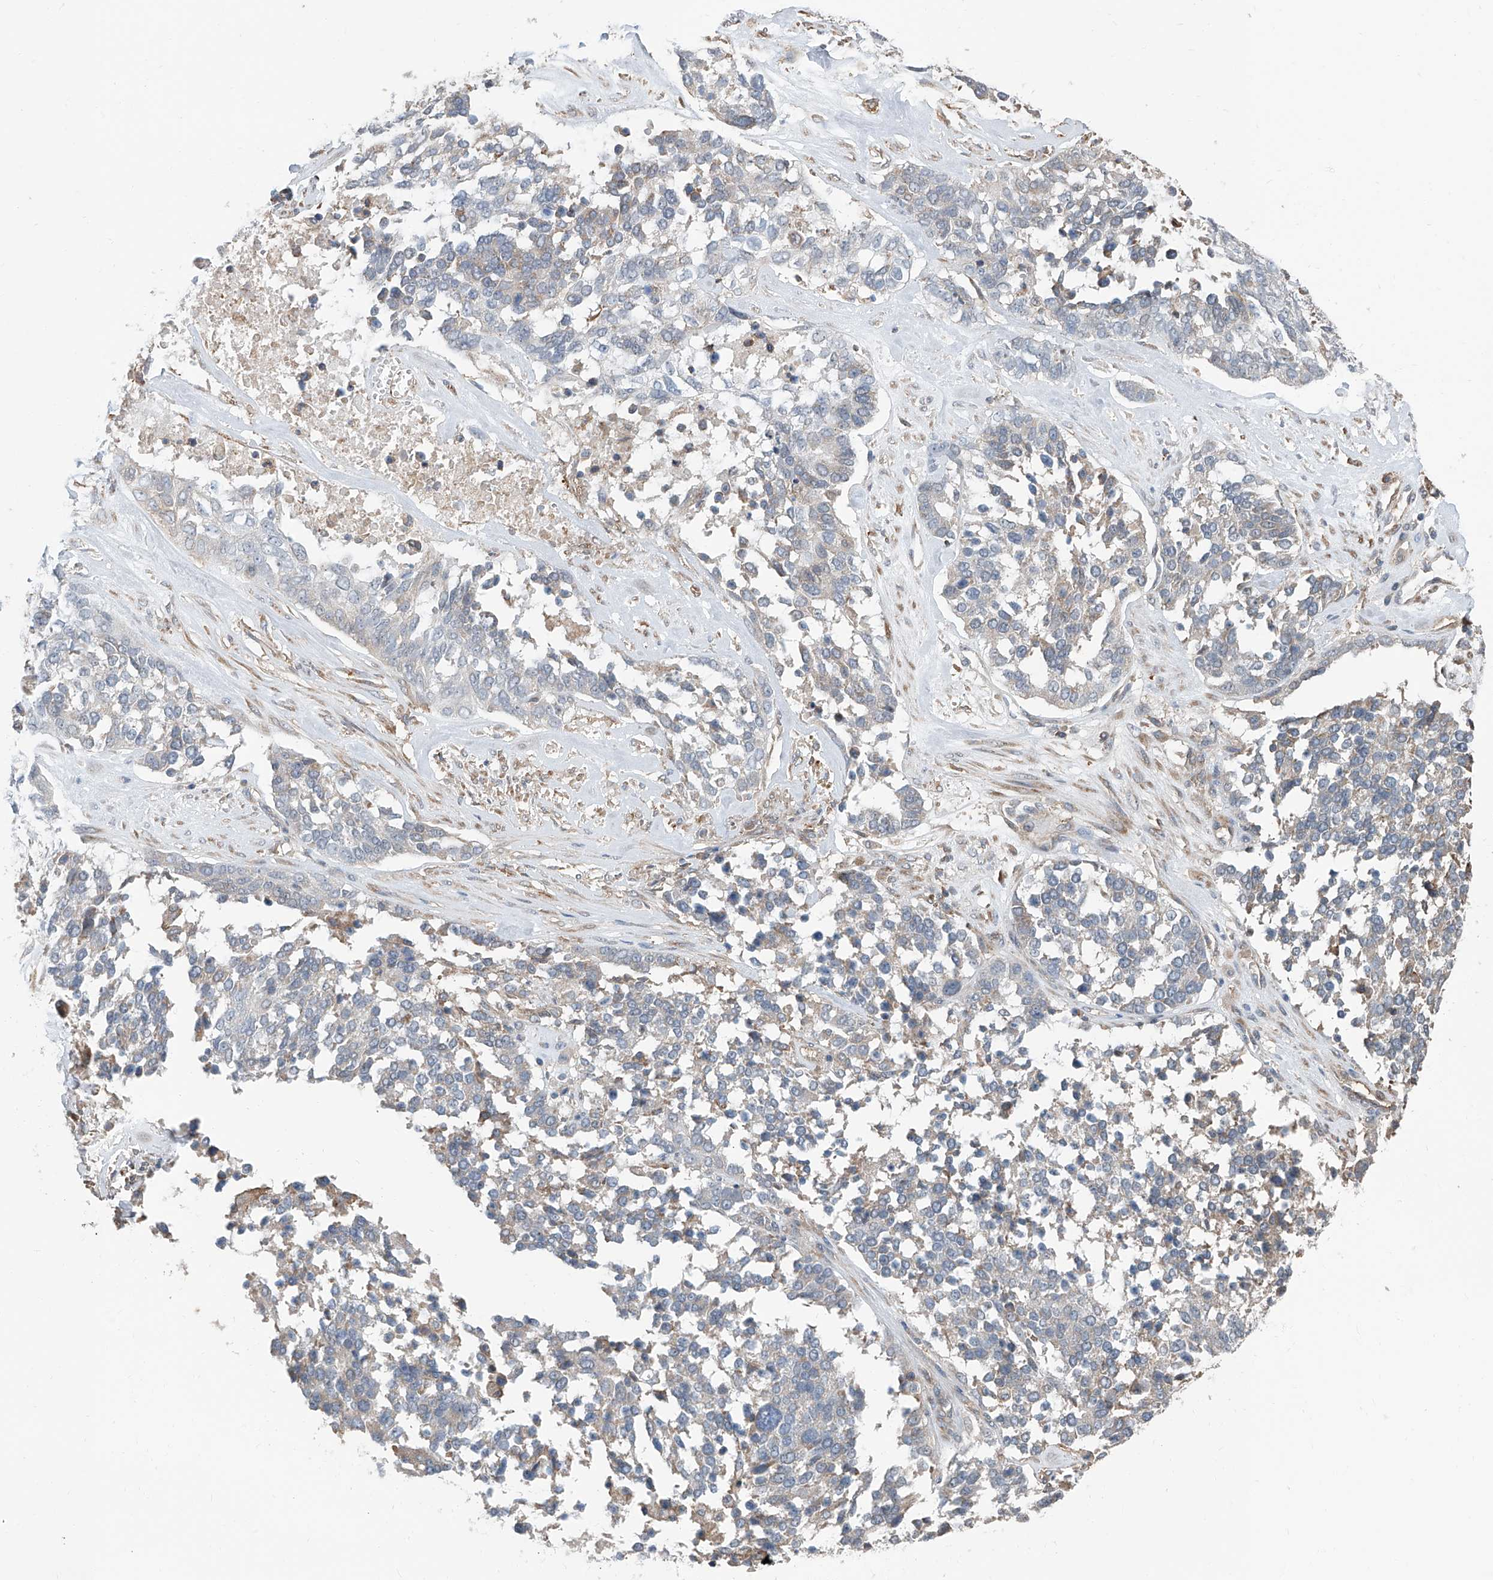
{"staining": {"intensity": "negative", "quantity": "none", "location": "none"}, "tissue": "ovarian cancer", "cell_type": "Tumor cells", "image_type": "cancer", "snomed": [{"axis": "morphology", "description": "Cystadenocarcinoma, serous, NOS"}, {"axis": "topography", "description": "Ovary"}], "caption": "The micrograph exhibits no significant positivity in tumor cells of serous cystadenocarcinoma (ovarian).", "gene": "KCNK10", "patient": {"sex": "female", "age": 44}}